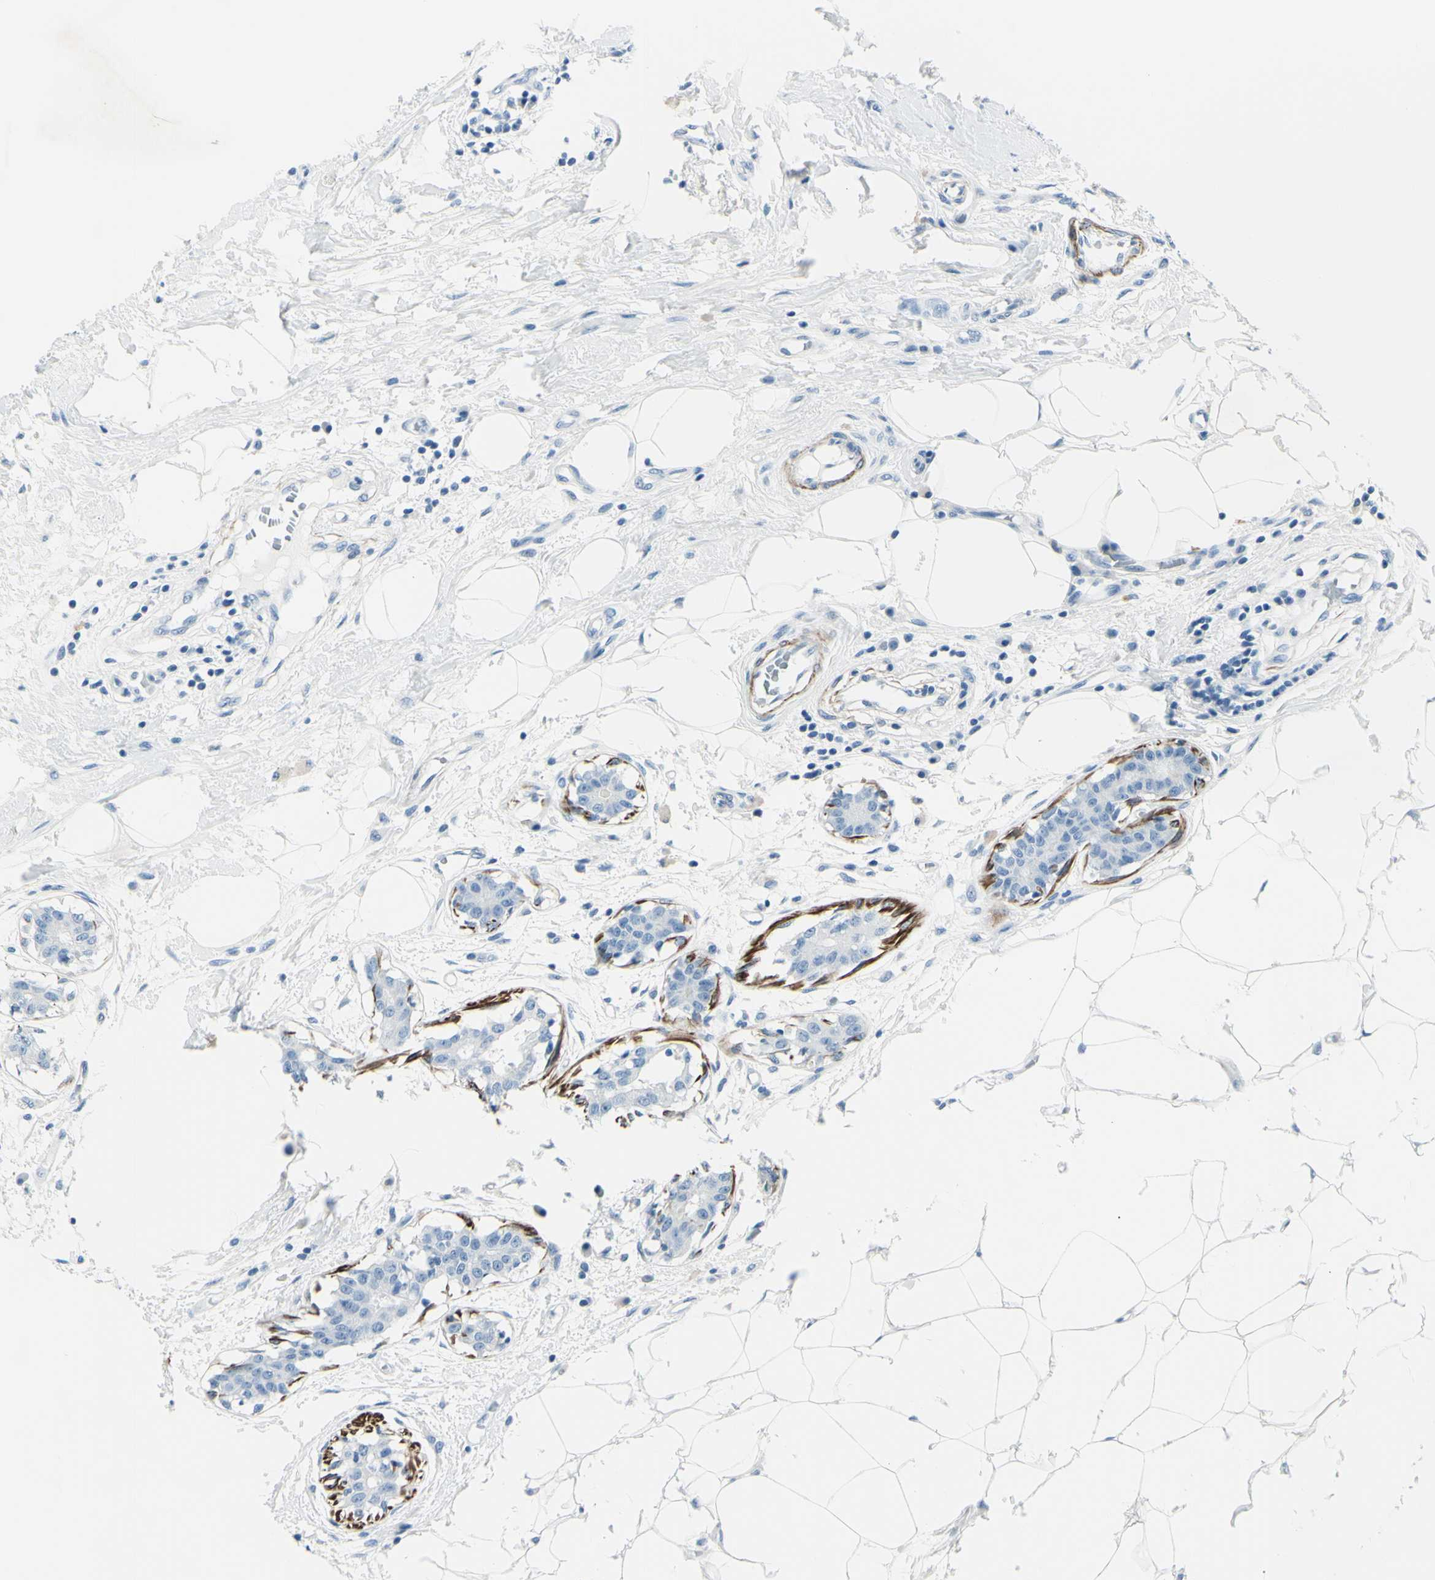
{"staining": {"intensity": "negative", "quantity": "none", "location": "none"}, "tissue": "breast cancer", "cell_type": "Tumor cells", "image_type": "cancer", "snomed": [{"axis": "morphology", "description": "Duct carcinoma"}, {"axis": "topography", "description": "Breast"}], "caption": "This is an IHC image of human breast intraductal carcinoma. There is no expression in tumor cells.", "gene": "CDH15", "patient": {"sex": "female", "age": 40}}